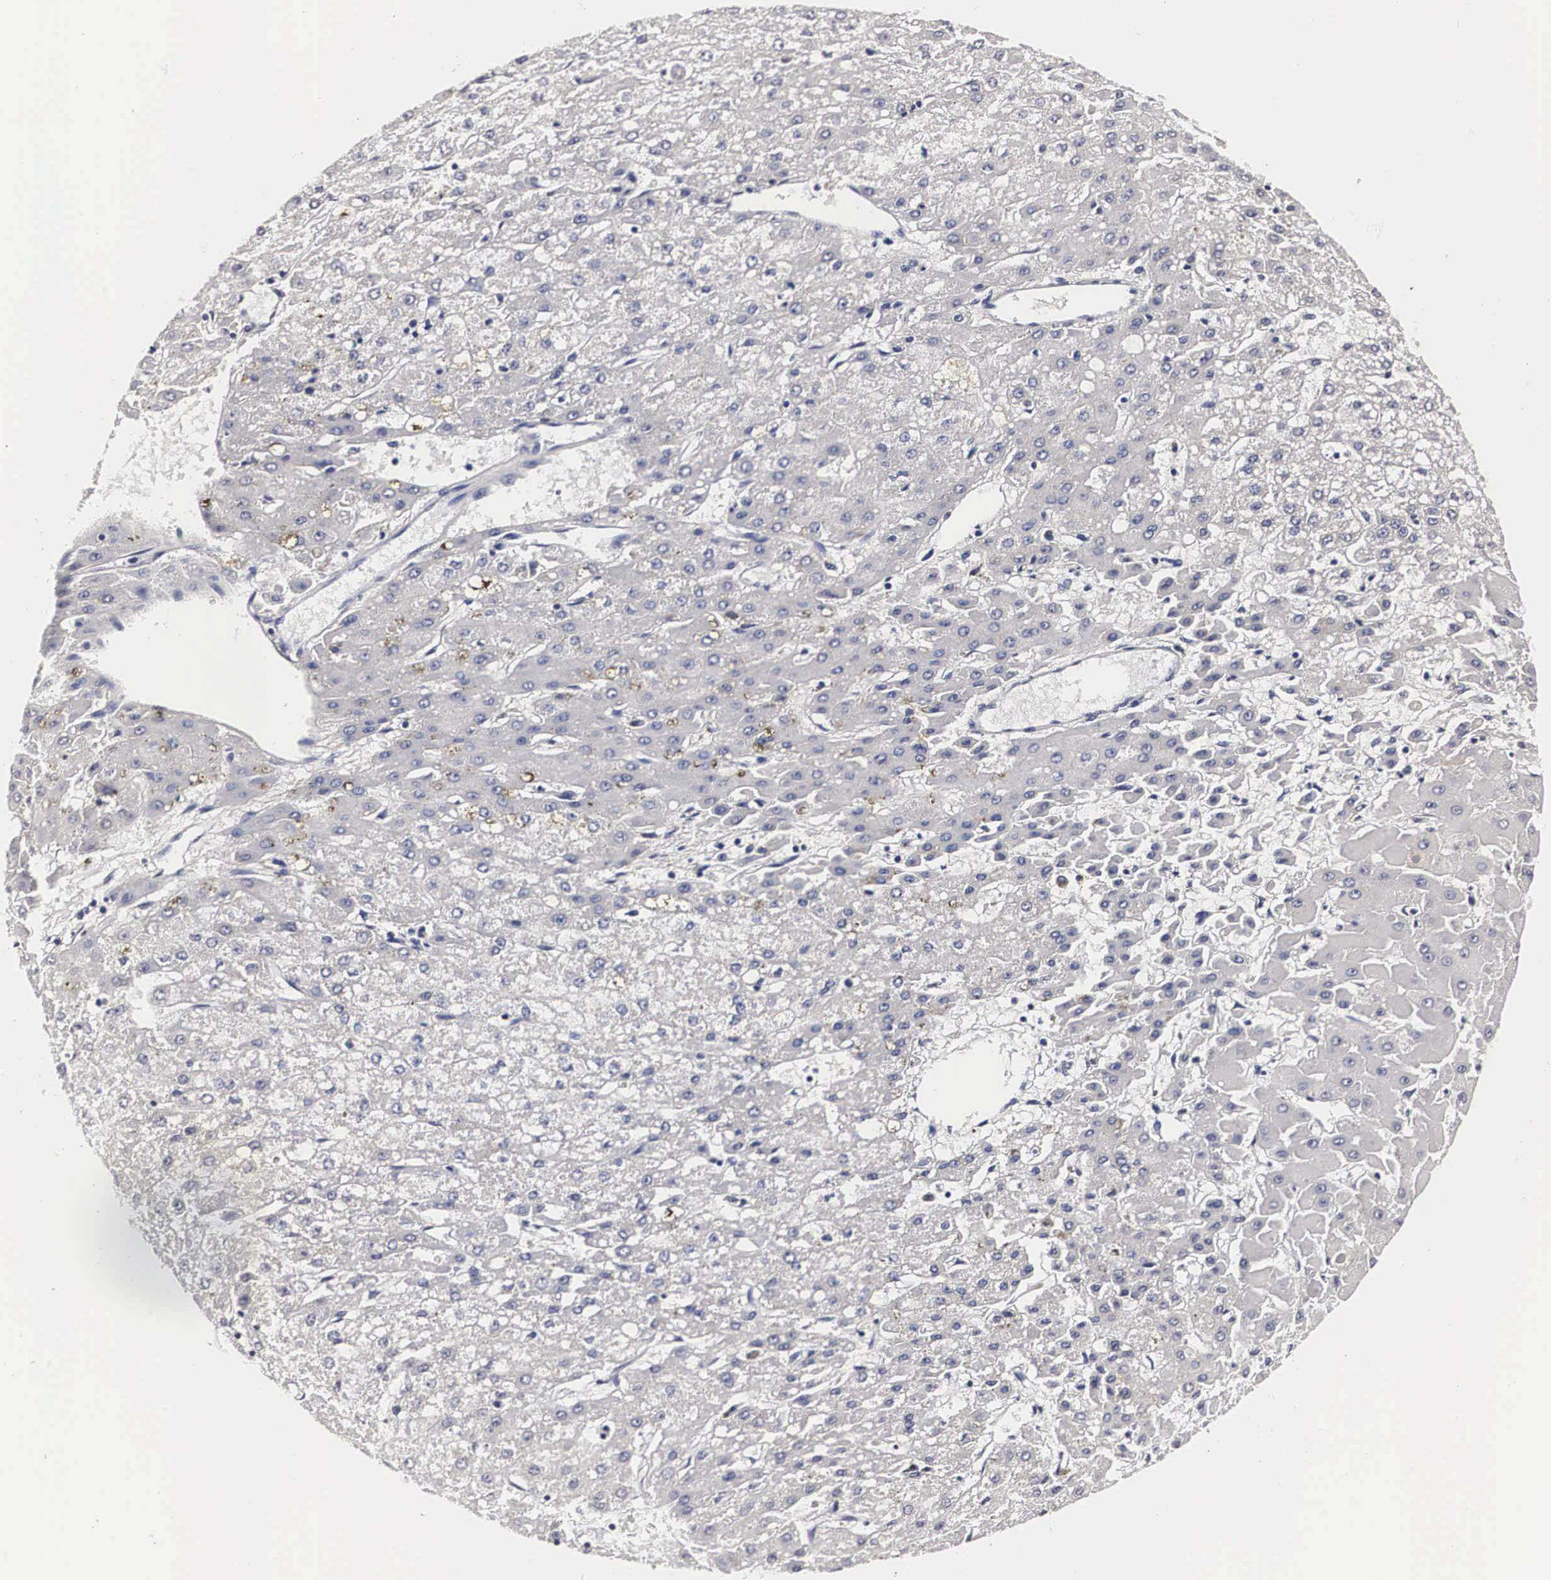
{"staining": {"intensity": "negative", "quantity": "none", "location": "none"}, "tissue": "liver cancer", "cell_type": "Tumor cells", "image_type": "cancer", "snomed": [{"axis": "morphology", "description": "Carcinoma, Hepatocellular, NOS"}, {"axis": "topography", "description": "Liver"}], "caption": "DAB (3,3'-diaminobenzidine) immunohistochemical staining of human hepatocellular carcinoma (liver) shows no significant staining in tumor cells.", "gene": "CKAP4", "patient": {"sex": "female", "age": 52}}